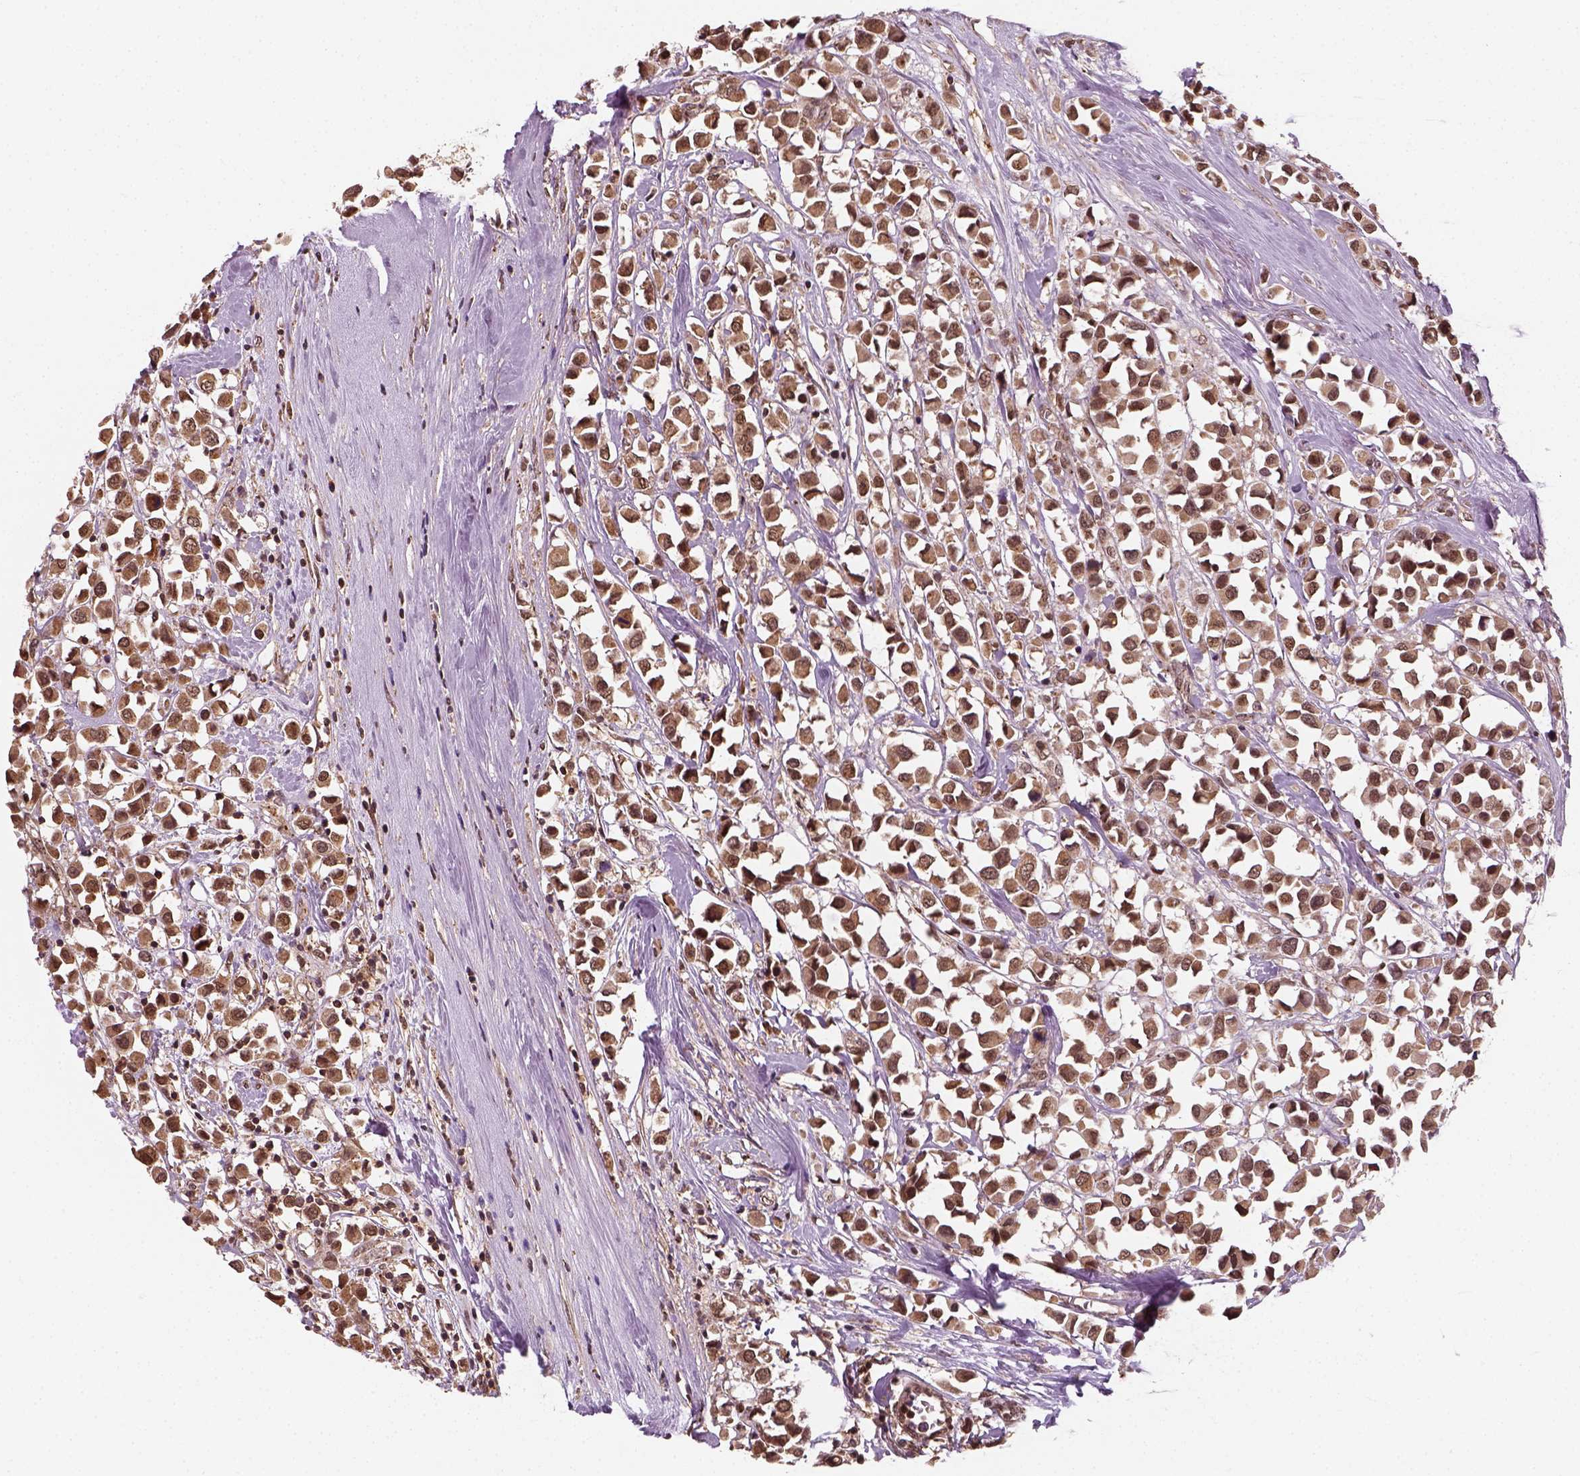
{"staining": {"intensity": "moderate", "quantity": ">75%", "location": "cytoplasmic/membranous,nuclear"}, "tissue": "breast cancer", "cell_type": "Tumor cells", "image_type": "cancer", "snomed": [{"axis": "morphology", "description": "Duct carcinoma"}, {"axis": "topography", "description": "Breast"}], "caption": "Human breast cancer stained with a protein marker reveals moderate staining in tumor cells.", "gene": "NUDT9", "patient": {"sex": "female", "age": 61}}